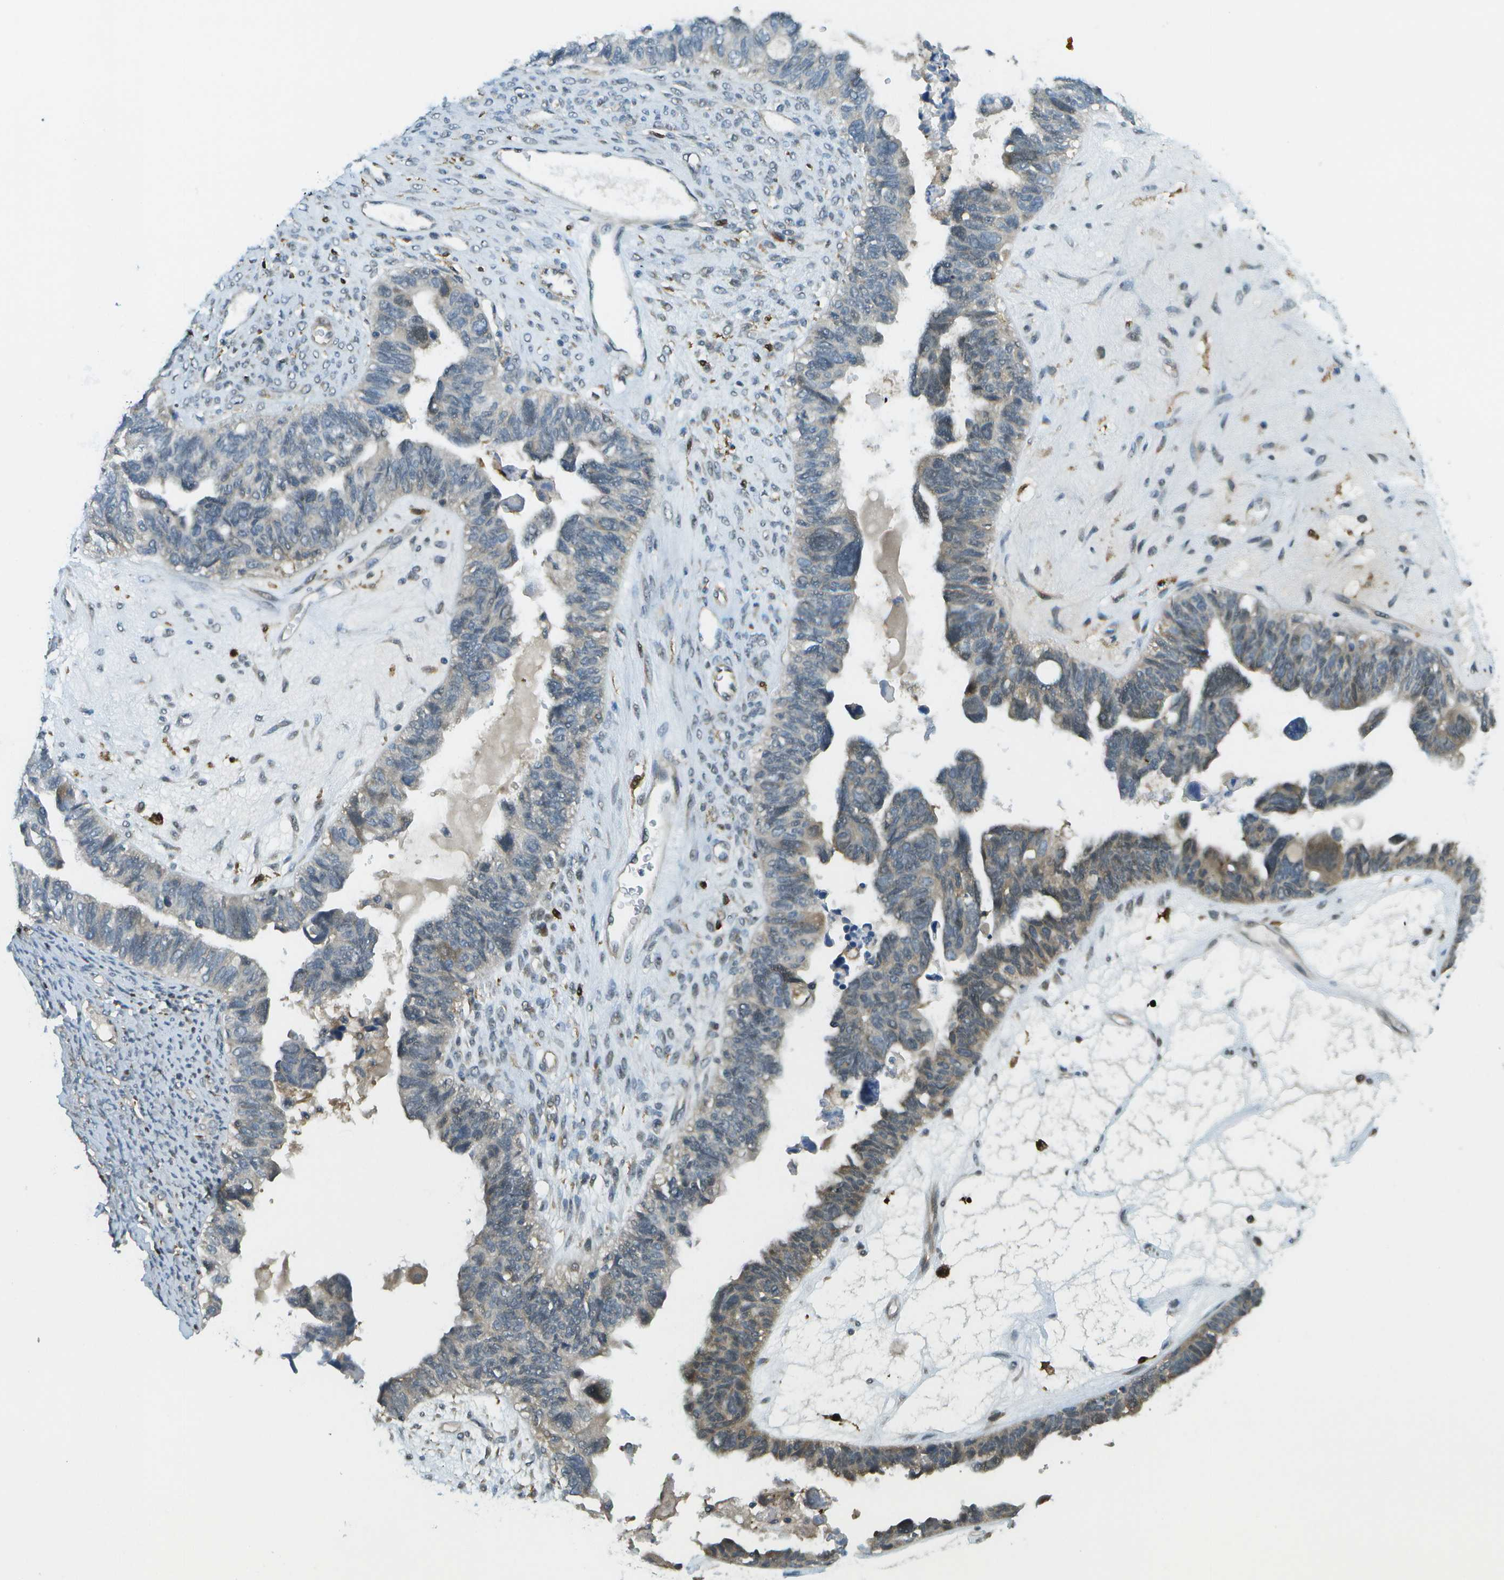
{"staining": {"intensity": "moderate", "quantity": "<25%", "location": "cytoplasmic/membranous"}, "tissue": "ovarian cancer", "cell_type": "Tumor cells", "image_type": "cancer", "snomed": [{"axis": "morphology", "description": "Cystadenocarcinoma, serous, NOS"}, {"axis": "topography", "description": "Ovary"}], "caption": "A high-resolution image shows immunohistochemistry staining of ovarian serous cystadenocarcinoma, which shows moderate cytoplasmic/membranous positivity in approximately <25% of tumor cells. (Brightfield microscopy of DAB IHC at high magnification).", "gene": "CDH23", "patient": {"sex": "female", "age": 79}}